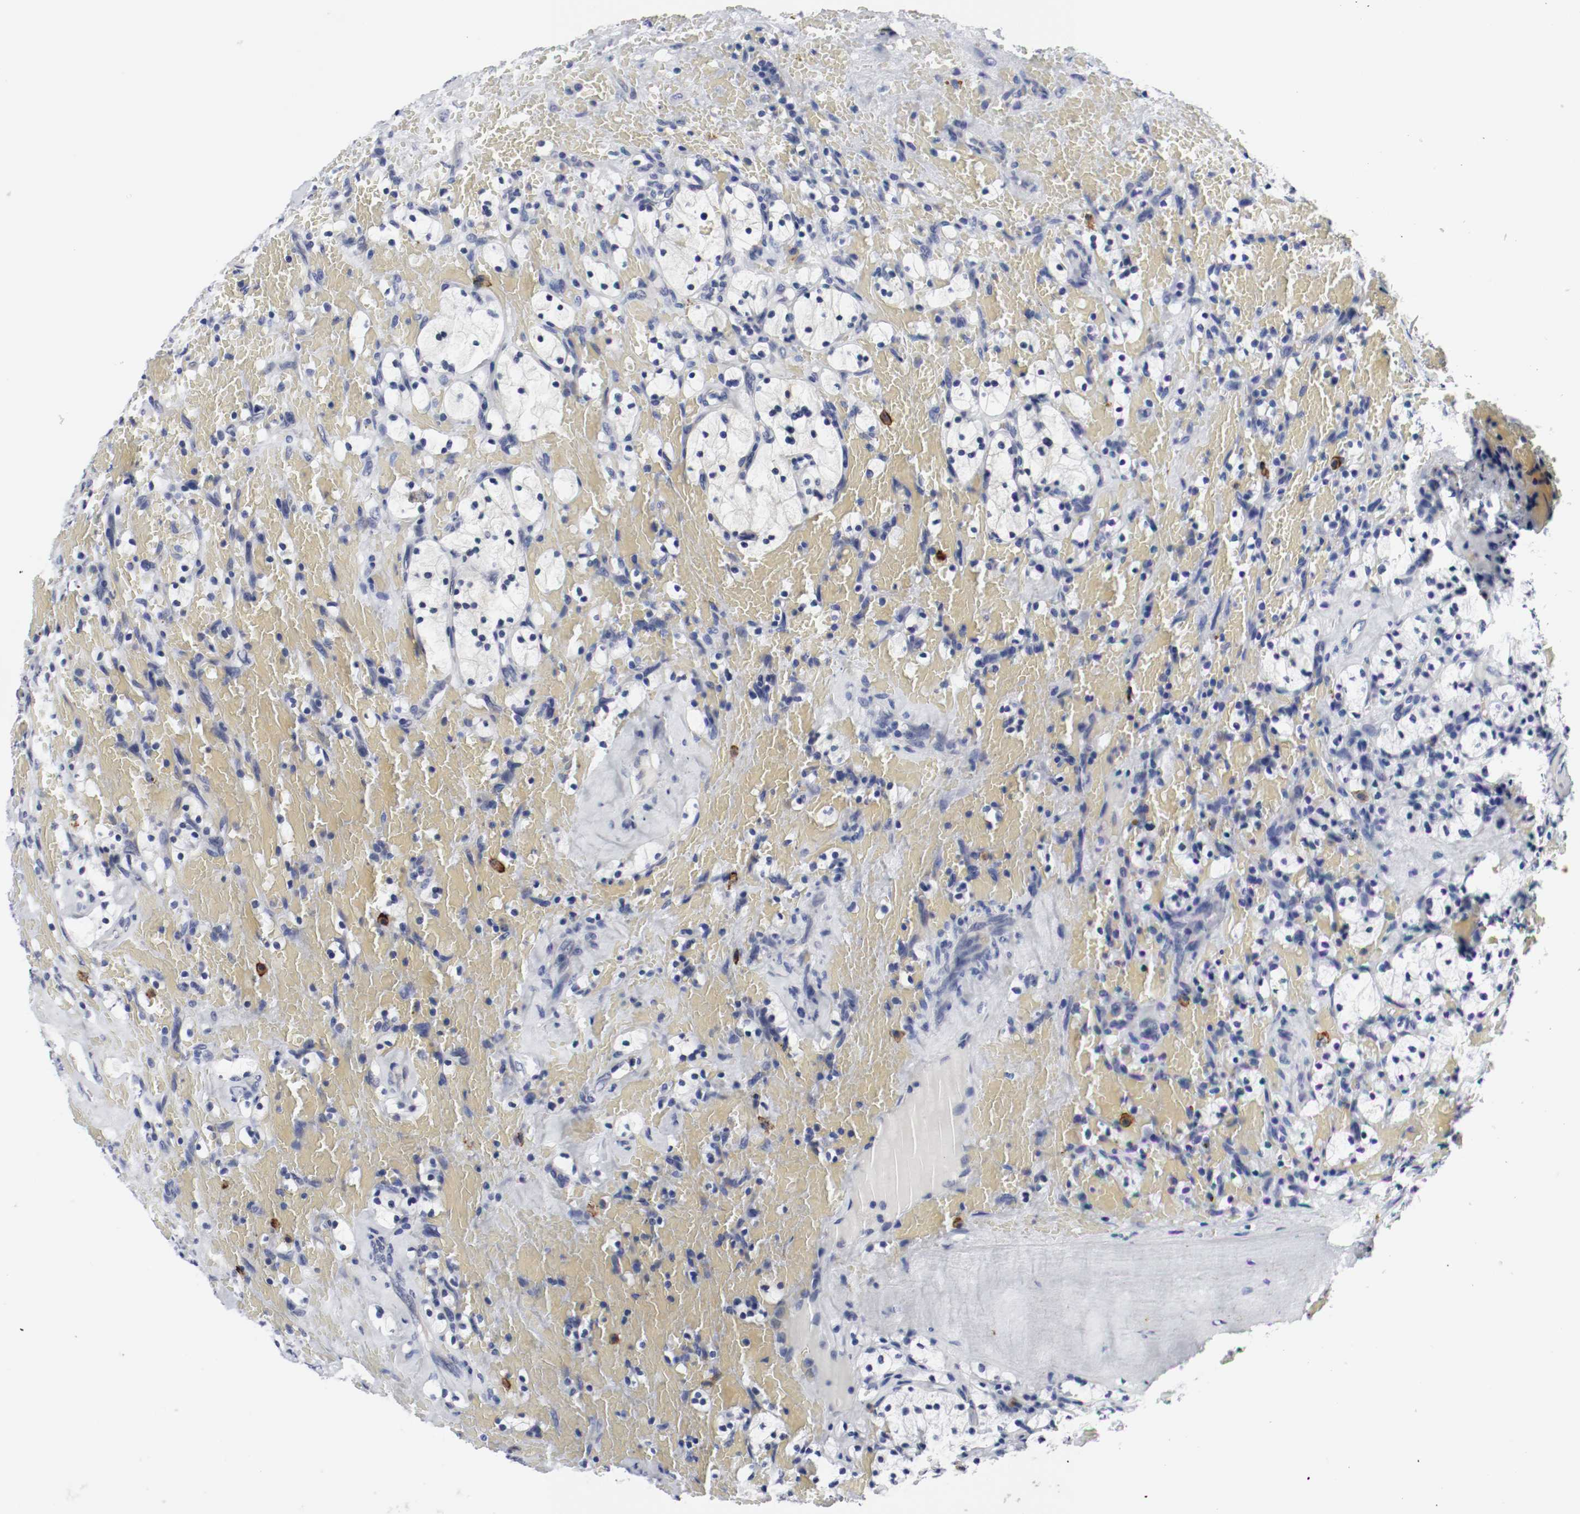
{"staining": {"intensity": "negative", "quantity": "none", "location": "none"}, "tissue": "renal cancer", "cell_type": "Tumor cells", "image_type": "cancer", "snomed": [{"axis": "morphology", "description": "Adenocarcinoma, NOS"}, {"axis": "topography", "description": "Kidney"}], "caption": "Immunohistochemical staining of human renal cancer (adenocarcinoma) displays no significant staining in tumor cells.", "gene": "KIT", "patient": {"sex": "female", "age": 83}}